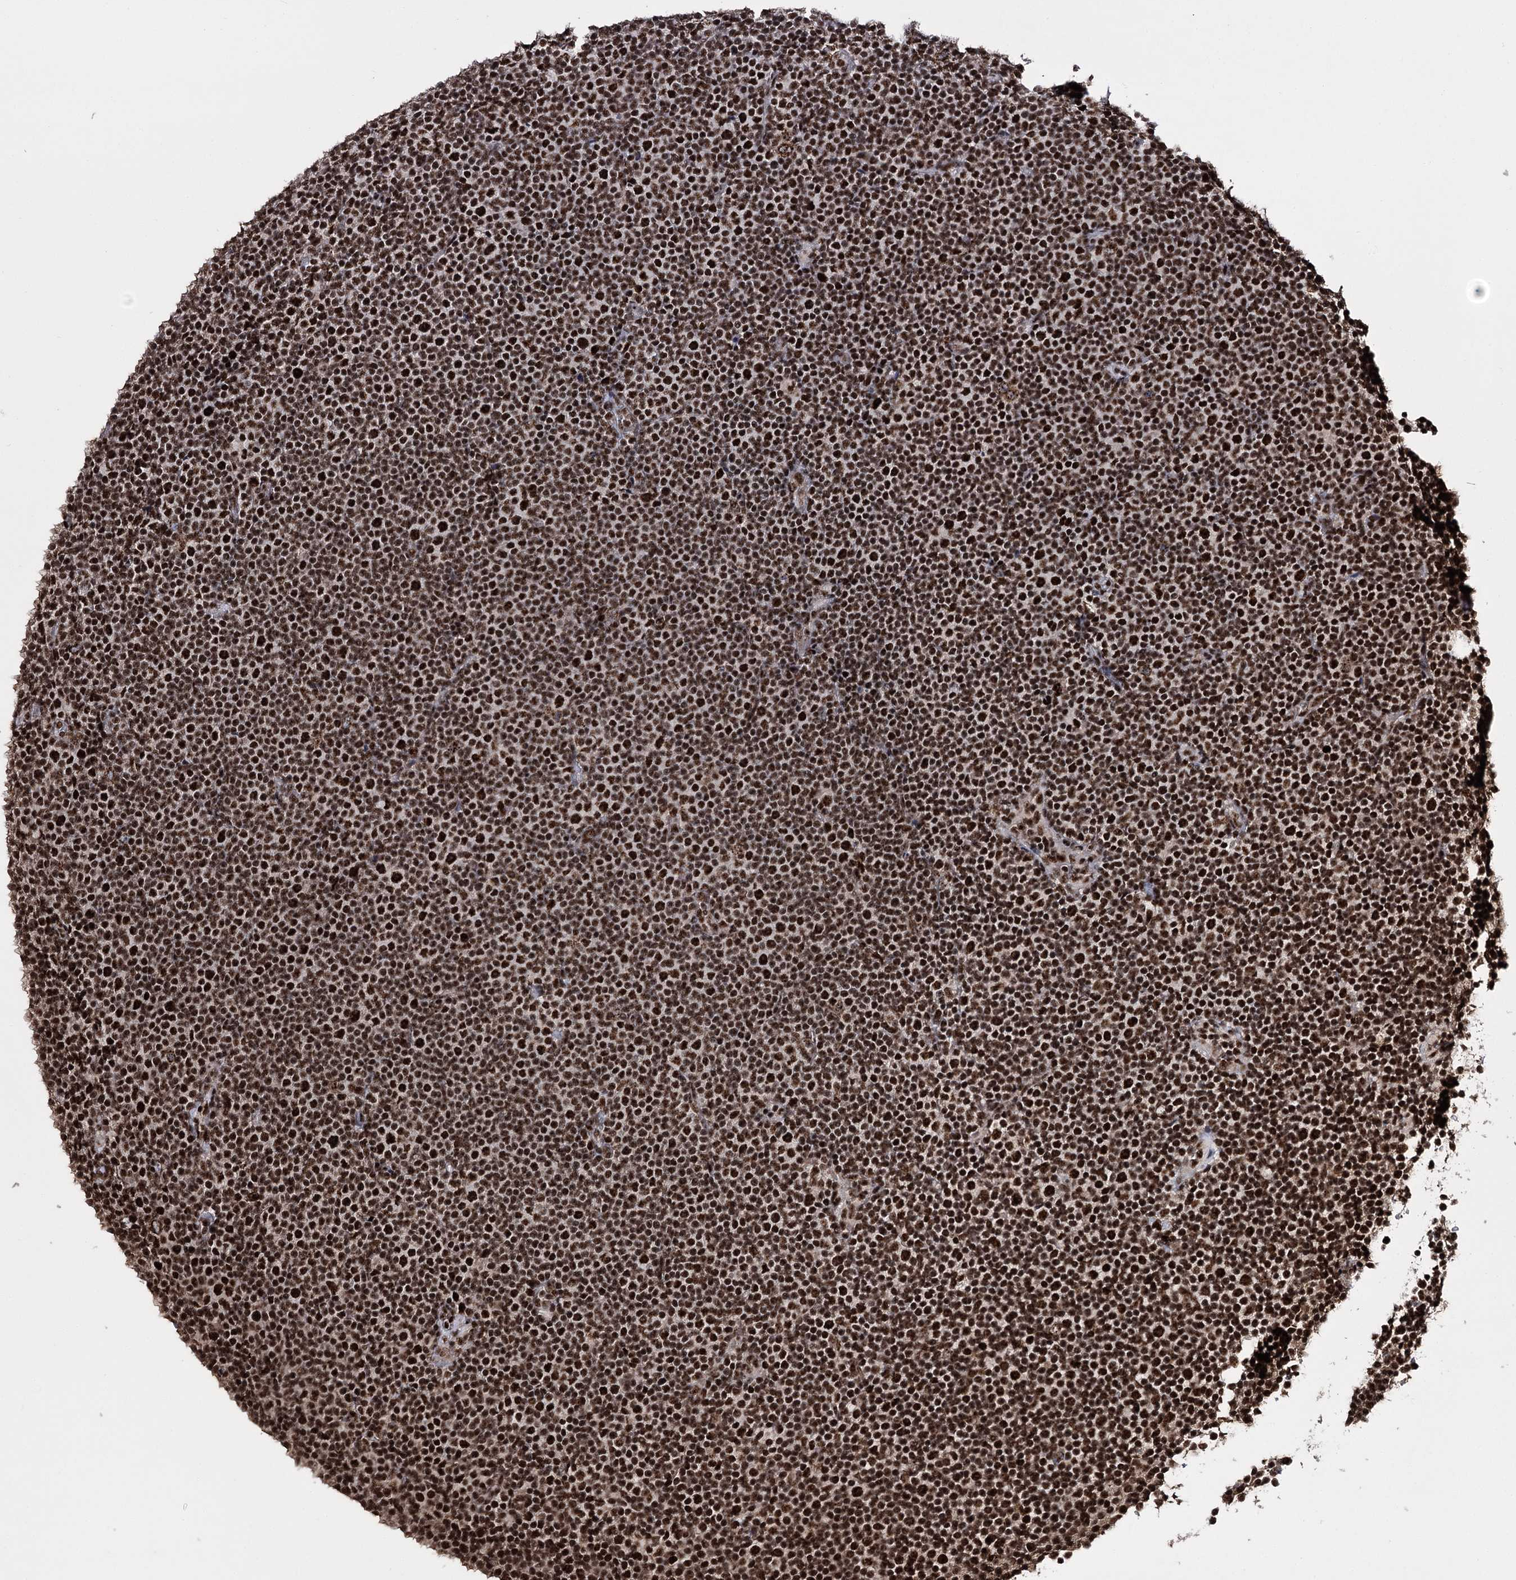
{"staining": {"intensity": "strong", "quantity": ">75%", "location": "nuclear"}, "tissue": "lymphoma", "cell_type": "Tumor cells", "image_type": "cancer", "snomed": [{"axis": "morphology", "description": "Malignant lymphoma, non-Hodgkin's type, Low grade"}, {"axis": "topography", "description": "Lymph node"}], "caption": "This image shows low-grade malignant lymphoma, non-Hodgkin's type stained with immunohistochemistry to label a protein in brown. The nuclear of tumor cells show strong positivity for the protein. Nuclei are counter-stained blue.", "gene": "PRPF40A", "patient": {"sex": "female", "age": 67}}